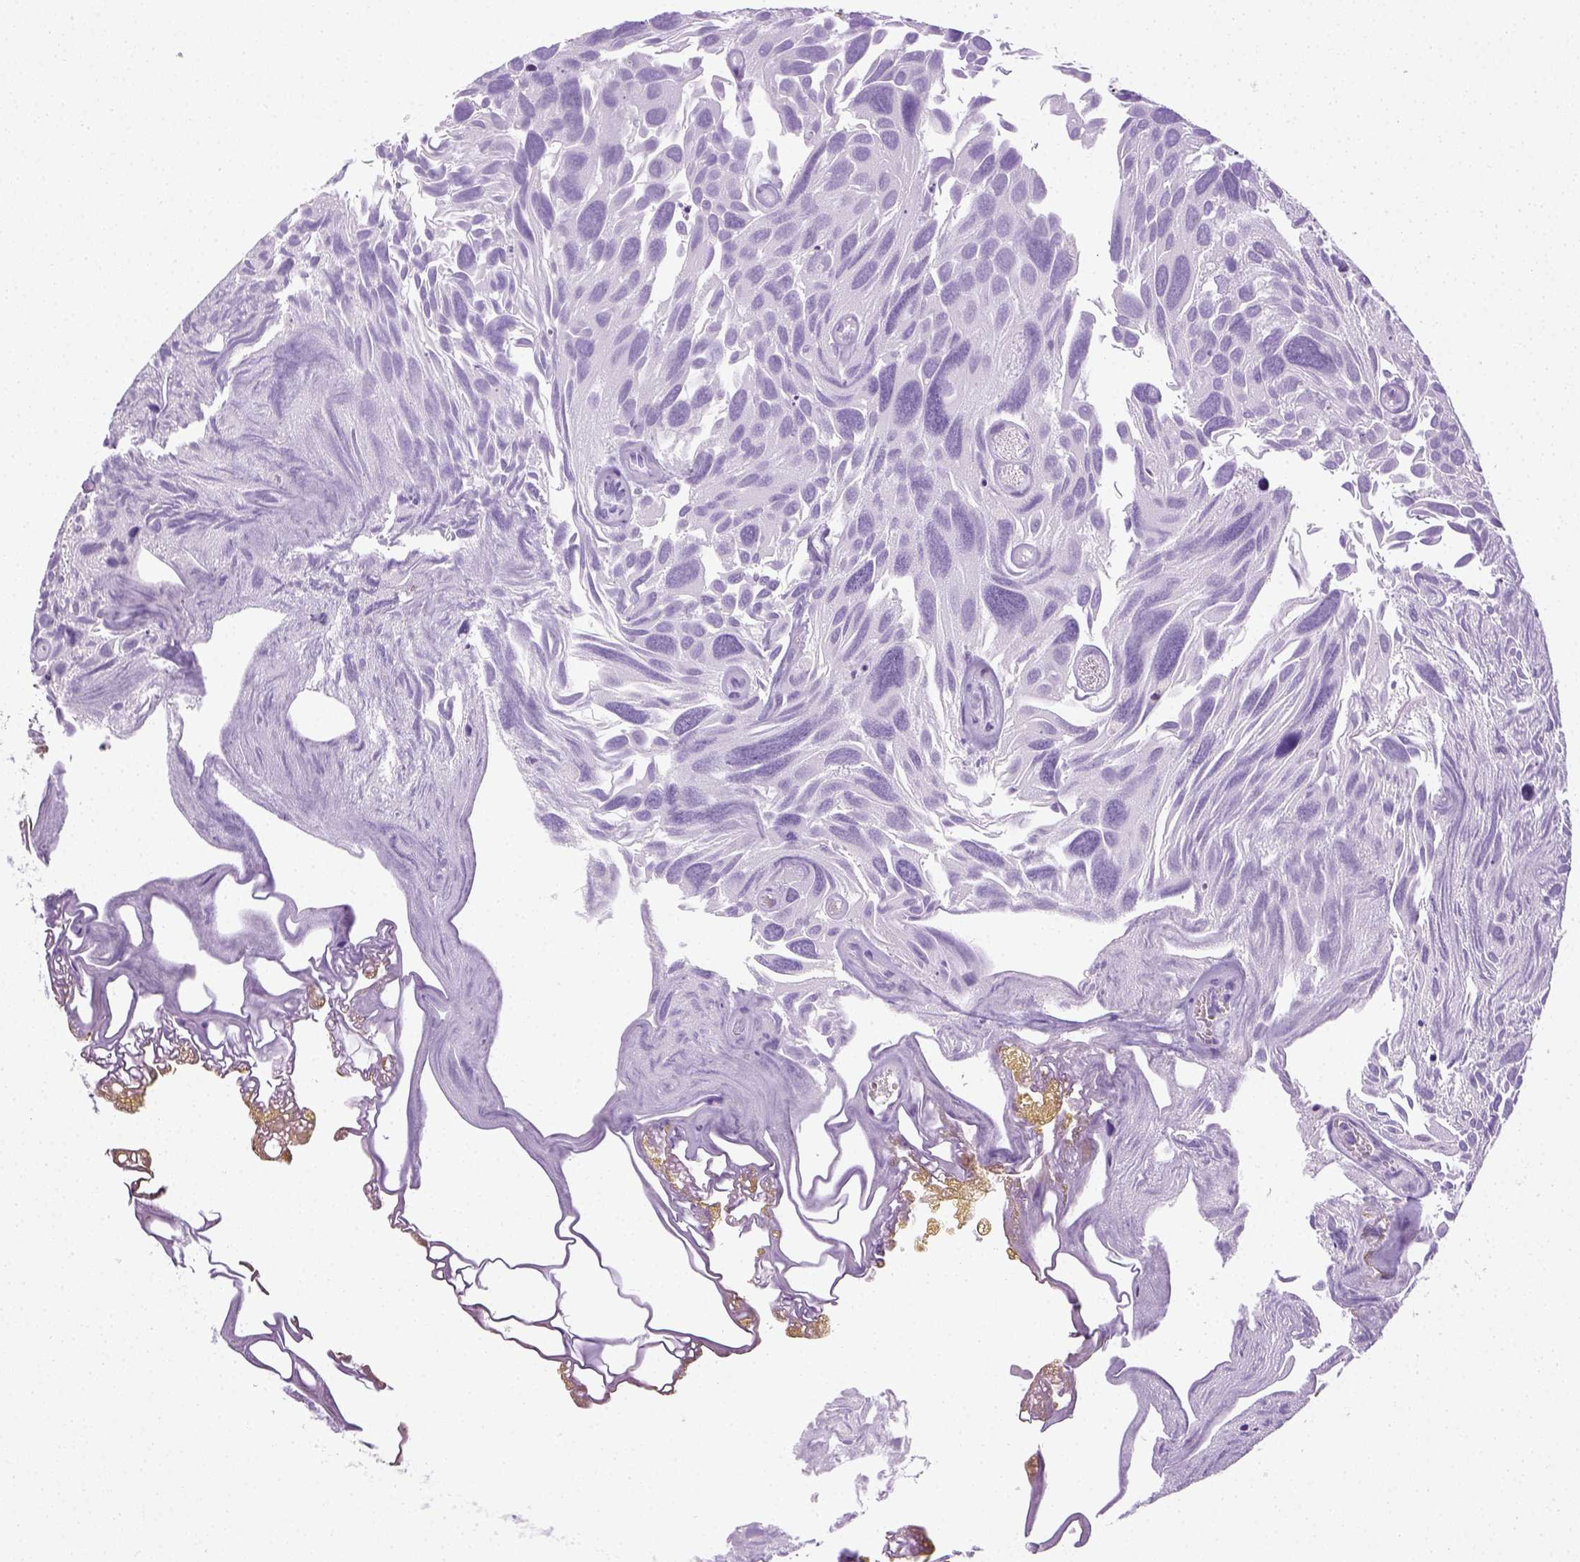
{"staining": {"intensity": "negative", "quantity": "none", "location": "none"}, "tissue": "urothelial cancer", "cell_type": "Tumor cells", "image_type": "cancer", "snomed": [{"axis": "morphology", "description": "Urothelial carcinoma, Low grade"}, {"axis": "topography", "description": "Urinary bladder"}], "caption": "Tumor cells show no significant protein expression in urothelial cancer. Nuclei are stained in blue.", "gene": "LGSN", "patient": {"sex": "female", "age": 69}}